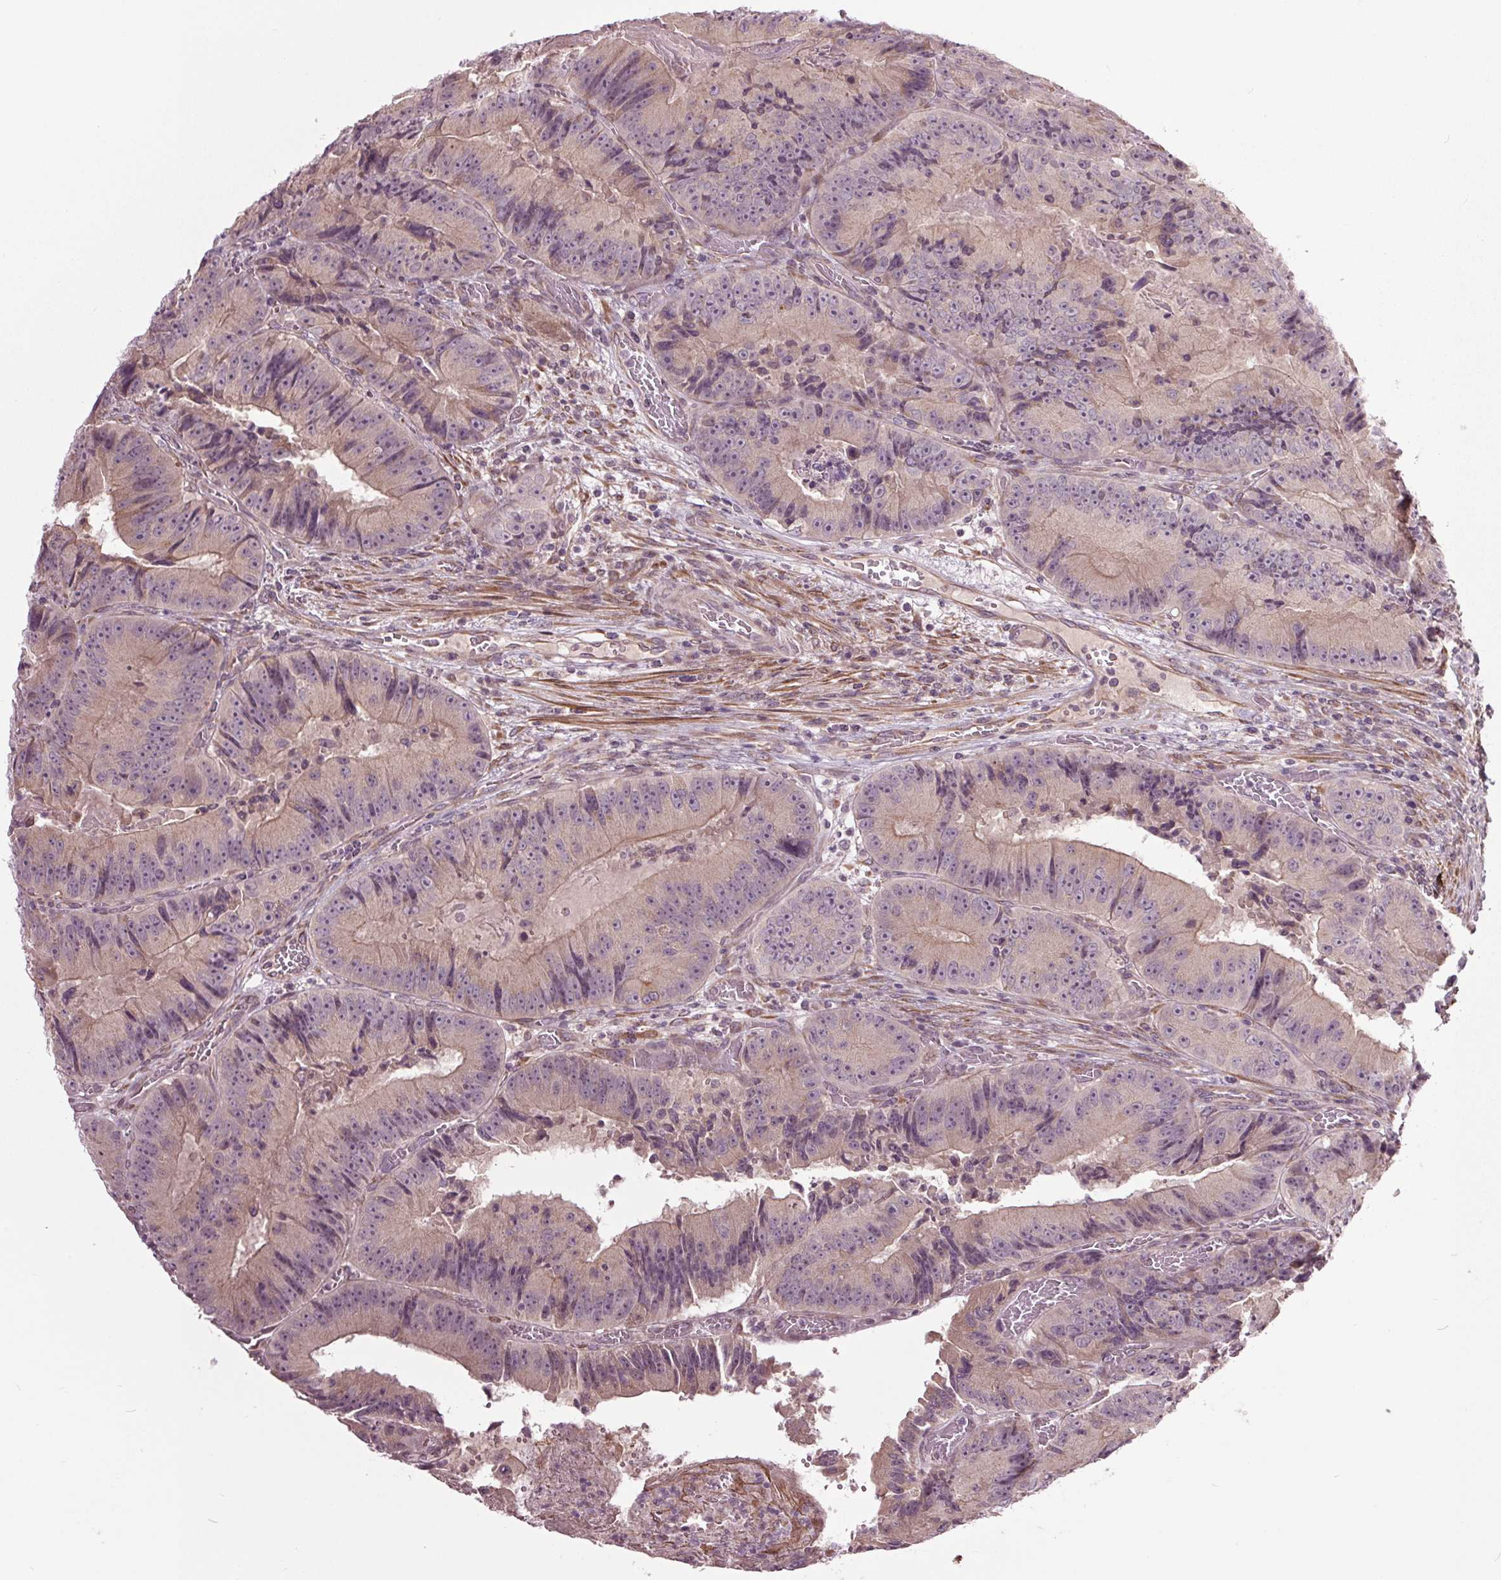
{"staining": {"intensity": "weak", "quantity": "<25%", "location": "cytoplasmic/membranous"}, "tissue": "colorectal cancer", "cell_type": "Tumor cells", "image_type": "cancer", "snomed": [{"axis": "morphology", "description": "Adenocarcinoma, NOS"}, {"axis": "topography", "description": "Colon"}], "caption": "High magnification brightfield microscopy of adenocarcinoma (colorectal) stained with DAB (brown) and counterstained with hematoxylin (blue): tumor cells show no significant positivity. (Stains: DAB (3,3'-diaminobenzidine) IHC with hematoxylin counter stain, Microscopy: brightfield microscopy at high magnification).", "gene": "HAUS5", "patient": {"sex": "female", "age": 86}}